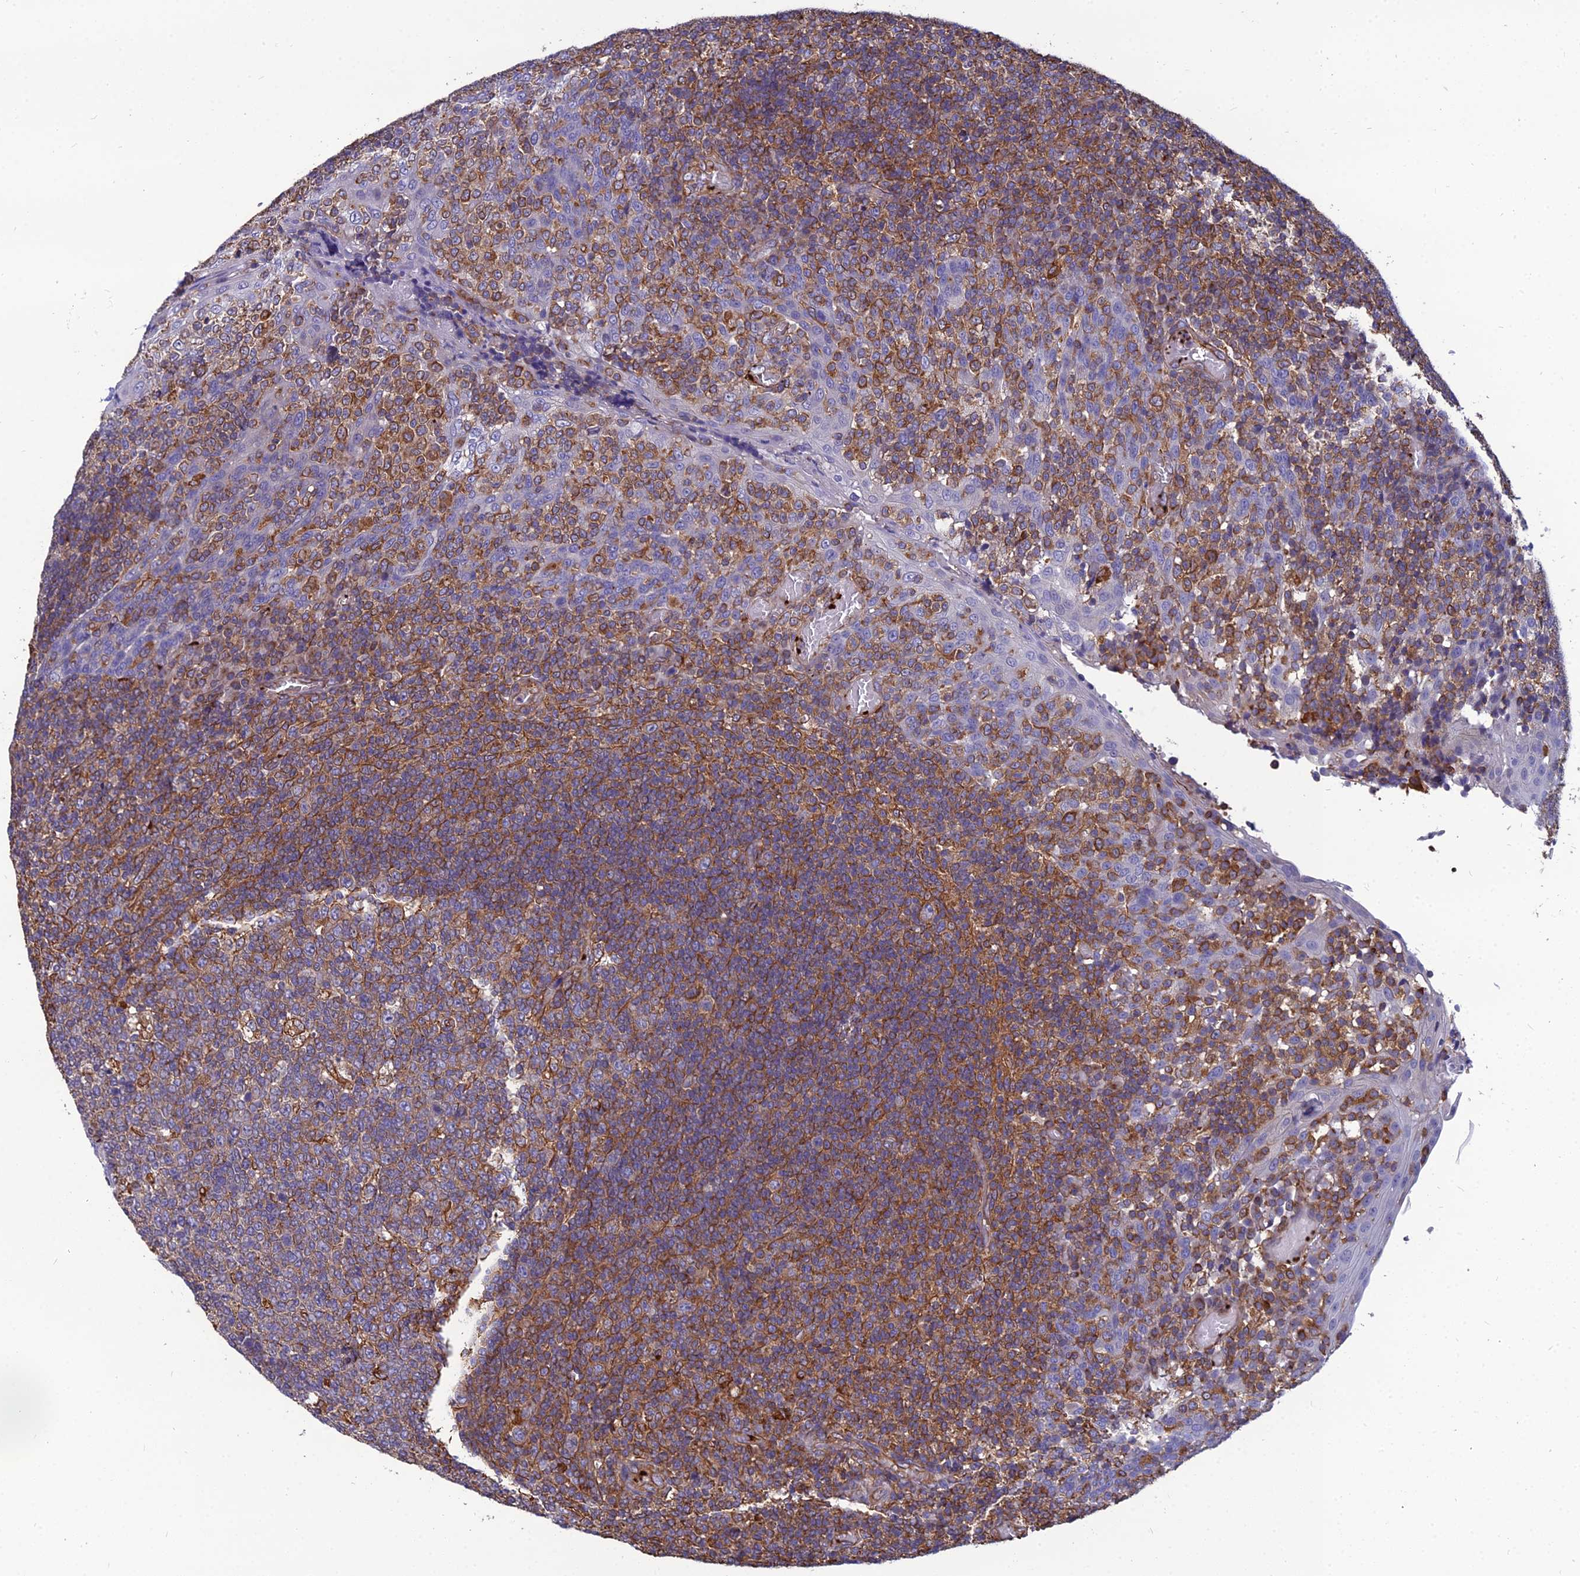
{"staining": {"intensity": "moderate", "quantity": "<25%", "location": "cytoplasmic/membranous"}, "tissue": "tonsil", "cell_type": "Germinal center cells", "image_type": "normal", "snomed": [{"axis": "morphology", "description": "Normal tissue, NOS"}, {"axis": "topography", "description": "Tonsil"}], "caption": "High-power microscopy captured an immunohistochemistry (IHC) histopathology image of normal tonsil, revealing moderate cytoplasmic/membranous staining in about <25% of germinal center cells.", "gene": "PSMD11", "patient": {"sex": "female", "age": 19}}